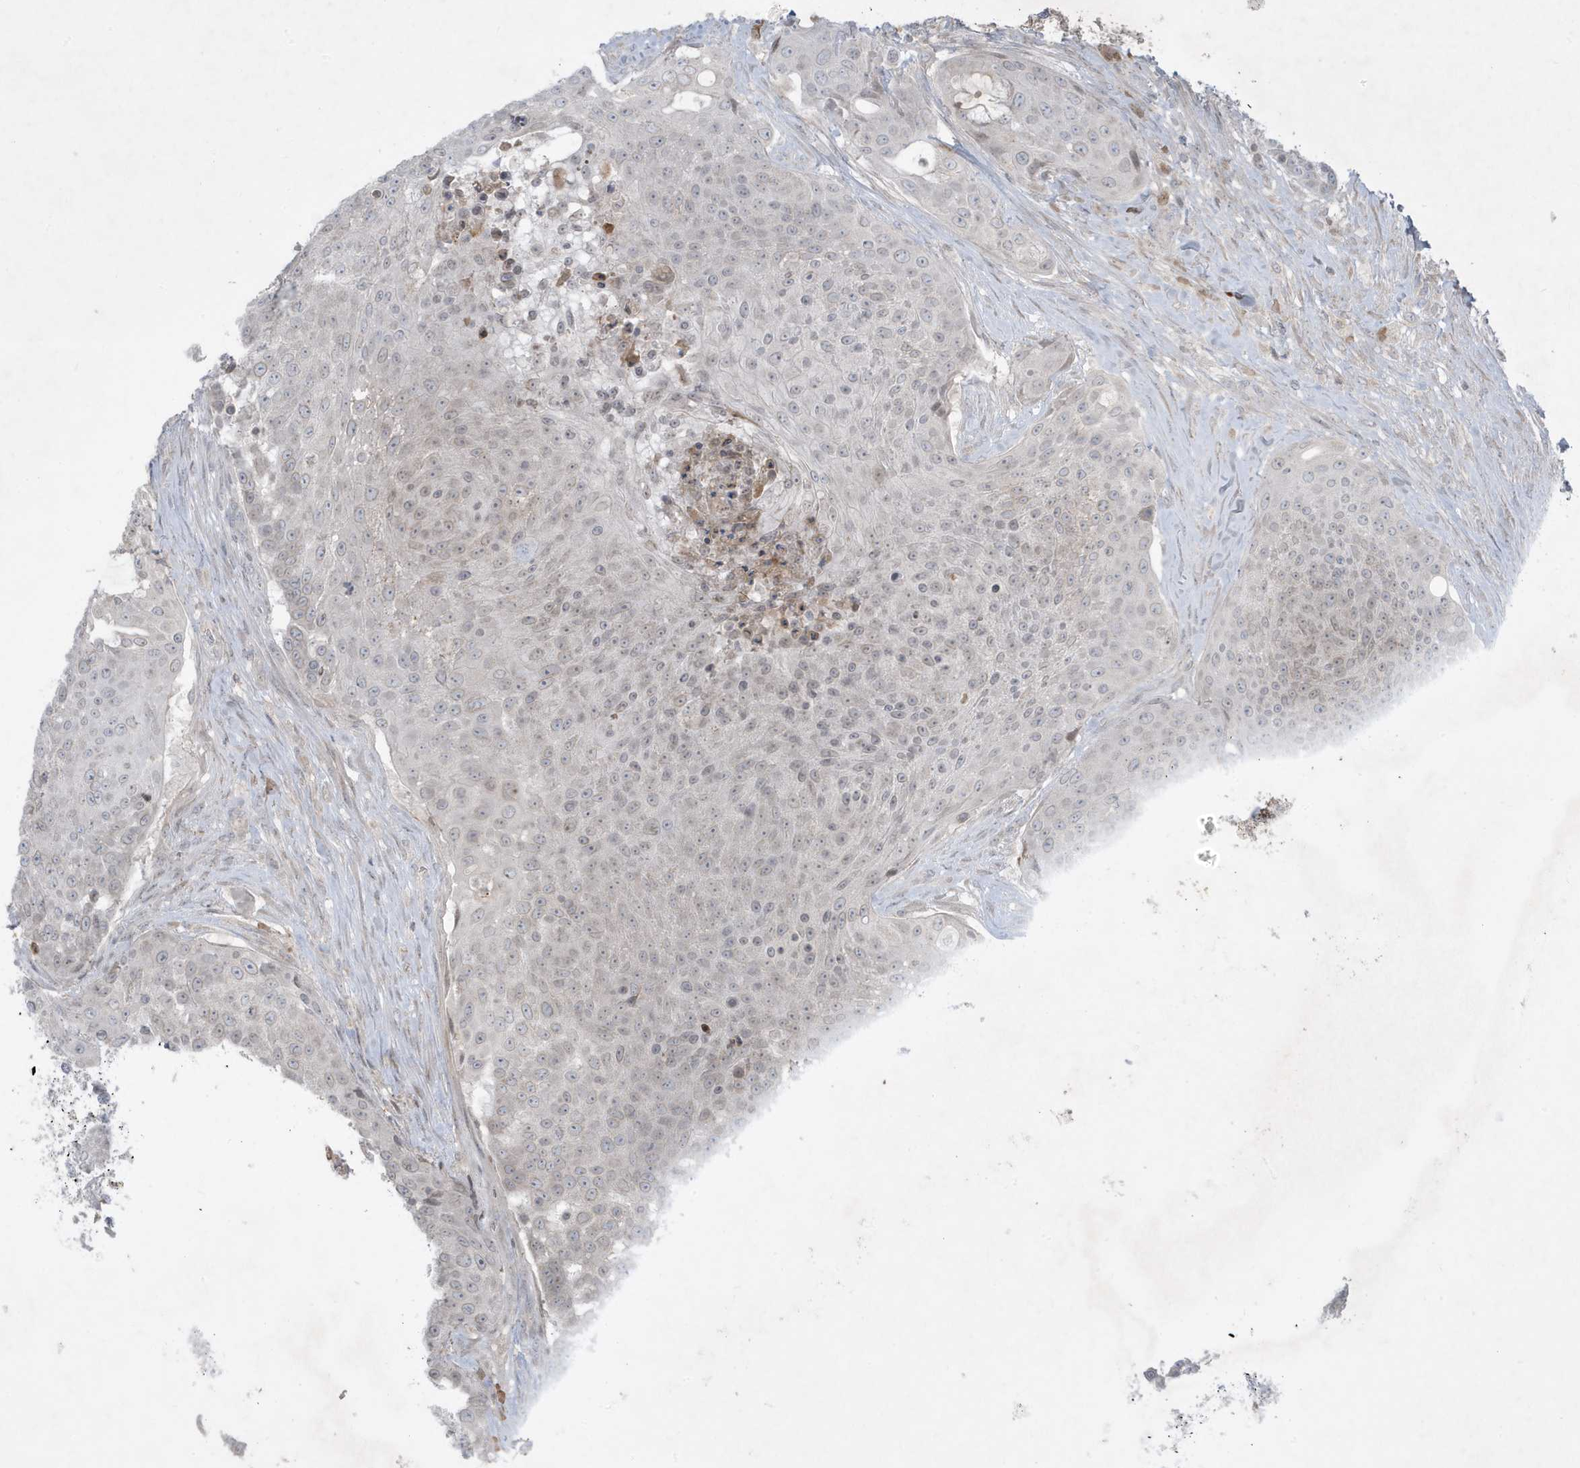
{"staining": {"intensity": "weak", "quantity": "<25%", "location": "nuclear"}, "tissue": "urothelial cancer", "cell_type": "Tumor cells", "image_type": "cancer", "snomed": [{"axis": "morphology", "description": "Urothelial carcinoma, High grade"}, {"axis": "topography", "description": "Urinary bladder"}], "caption": "Histopathology image shows no protein positivity in tumor cells of high-grade urothelial carcinoma tissue.", "gene": "FNDC1", "patient": {"sex": "female", "age": 63}}